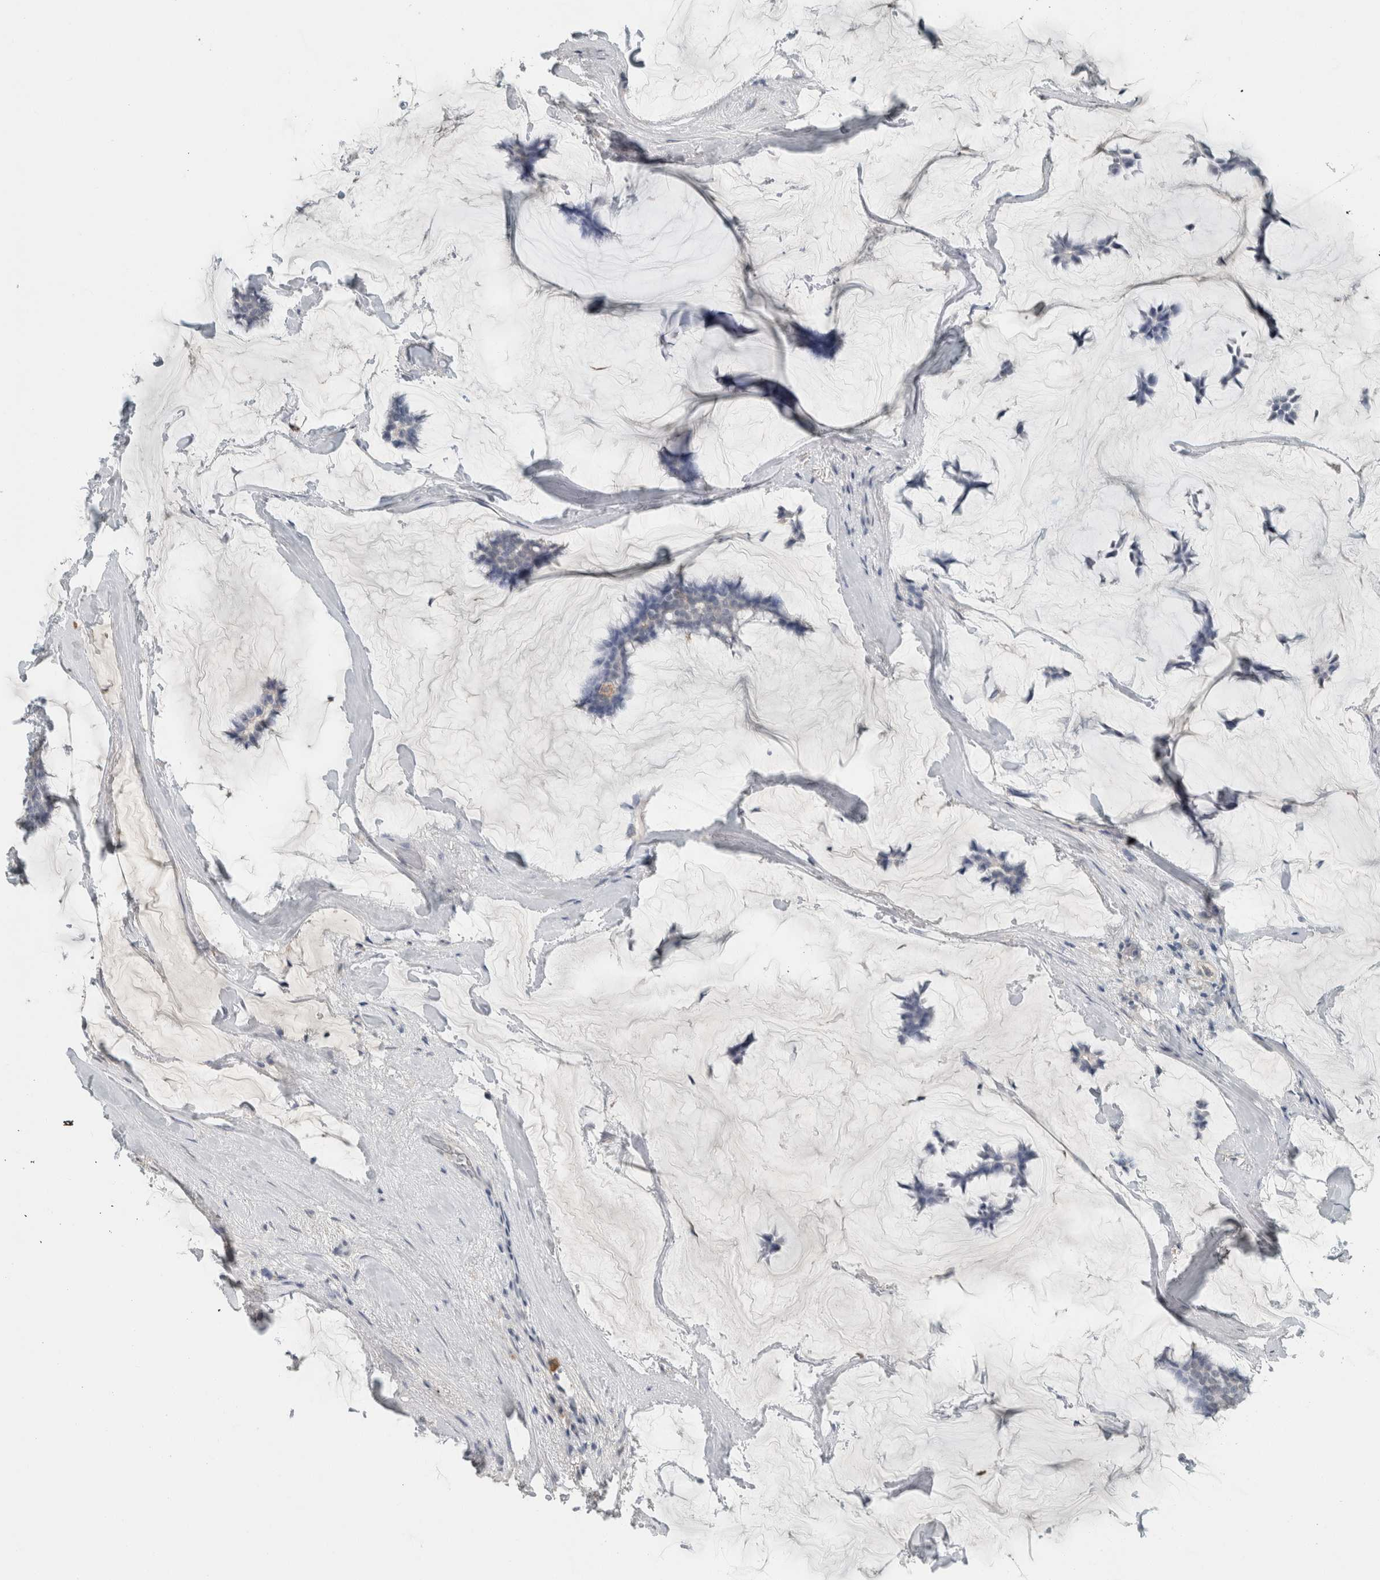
{"staining": {"intensity": "negative", "quantity": "none", "location": "none"}, "tissue": "breast cancer", "cell_type": "Tumor cells", "image_type": "cancer", "snomed": [{"axis": "morphology", "description": "Duct carcinoma"}, {"axis": "topography", "description": "Breast"}], "caption": "This photomicrograph is of invasive ductal carcinoma (breast) stained with immunohistochemistry (IHC) to label a protein in brown with the nuclei are counter-stained blue. There is no staining in tumor cells. (DAB immunohistochemistry visualized using brightfield microscopy, high magnification).", "gene": "SCIN", "patient": {"sex": "female", "age": 93}}